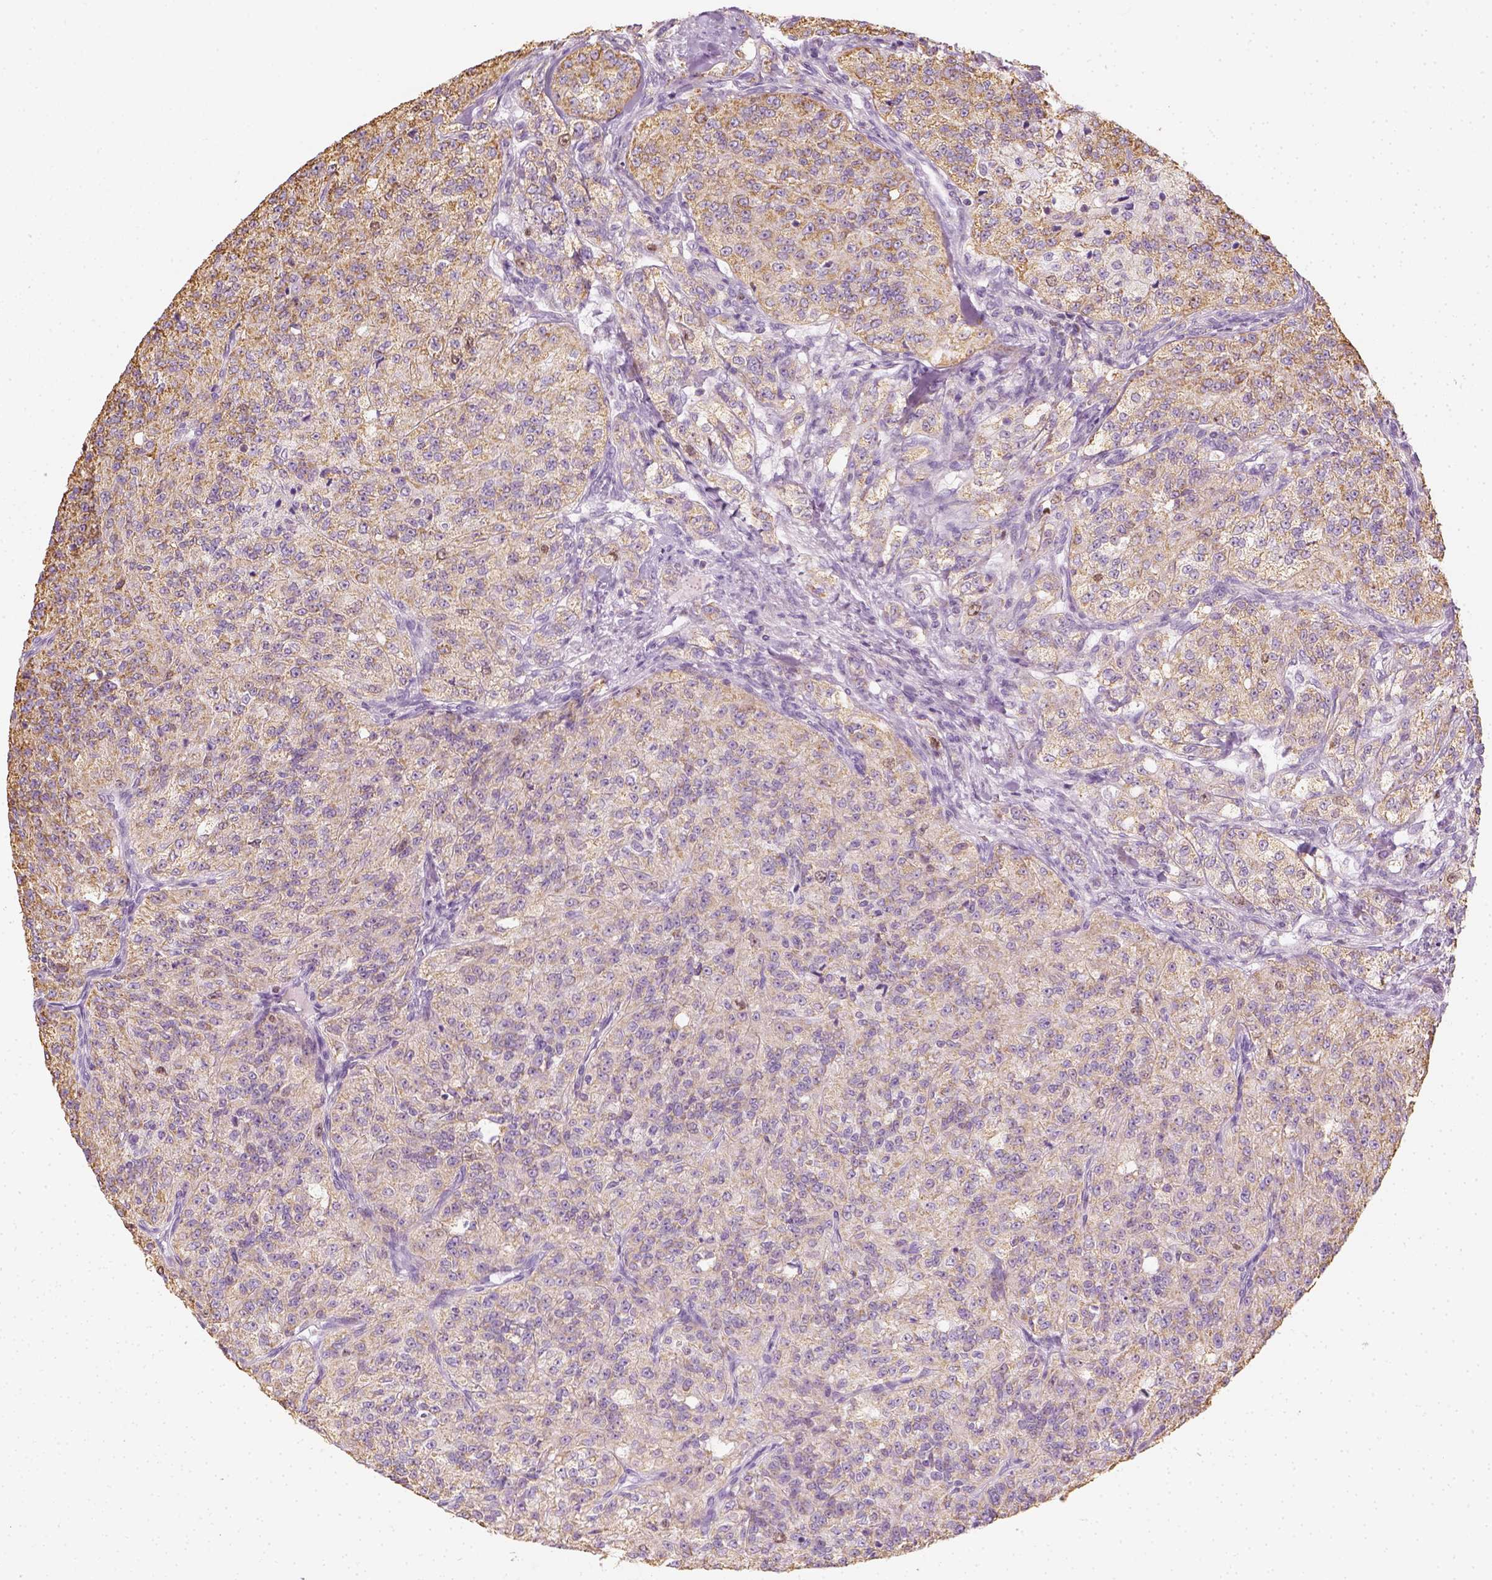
{"staining": {"intensity": "moderate", "quantity": ">75%", "location": "cytoplasmic/membranous"}, "tissue": "renal cancer", "cell_type": "Tumor cells", "image_type": "cancer", "snomed": [{"axis": "morphology", "description": "Adenocarcinoma, NOS"}, {"axis": "topography", "description": "Kidney"}], "caption": "Protein expression by IHC displays moderate cytoplasmic/membranous staining in approximately >75% of tumor cells in adenocarcinoma (renal).", "gene": "LCA5", "patient": {"sex": "female", "age": 63}}